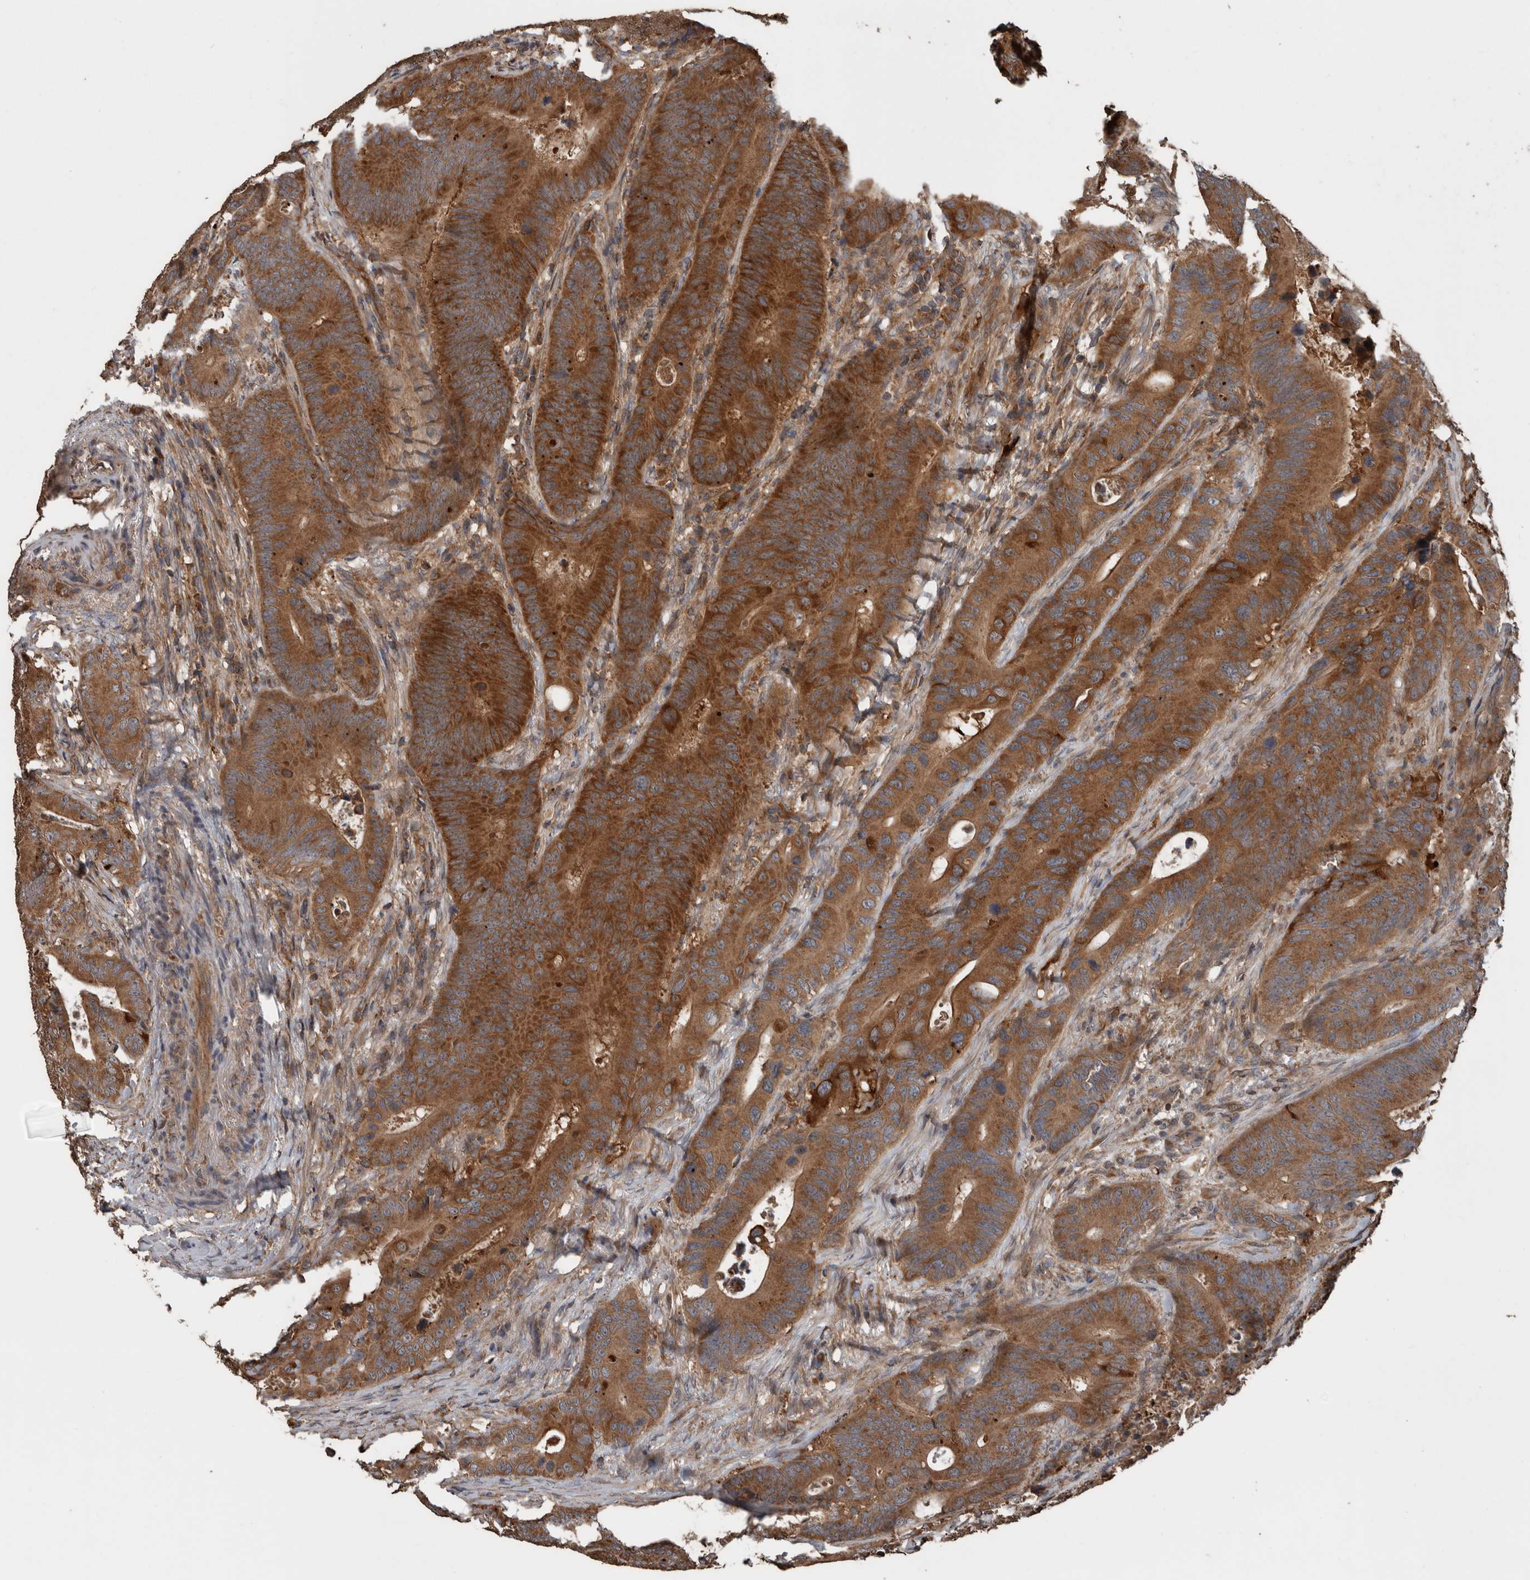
{"staining": {"intensity": "strong", "quantity": ">75%", "location": "cytoplasmic/membranous"}, "tissue": "colorectal cancer", "cell_type": "Tumor cells", "image_type": "cancer", "snomed": [{"axis": "morphology", "description": "Adenocarcinoma, NOS"}, {"axis": "topography", "description": "Colon"}], "caption": "Protein expression analysis of colorectal cancer (adenocarcinoma) reveals strong cytoplasmic/membranous staining in approximately >75% of tumor cells. (IHC, brightfield microscopy, high magnification).", "gene": "RIOK3", "patient": {"sex": "male", "age": 83}}